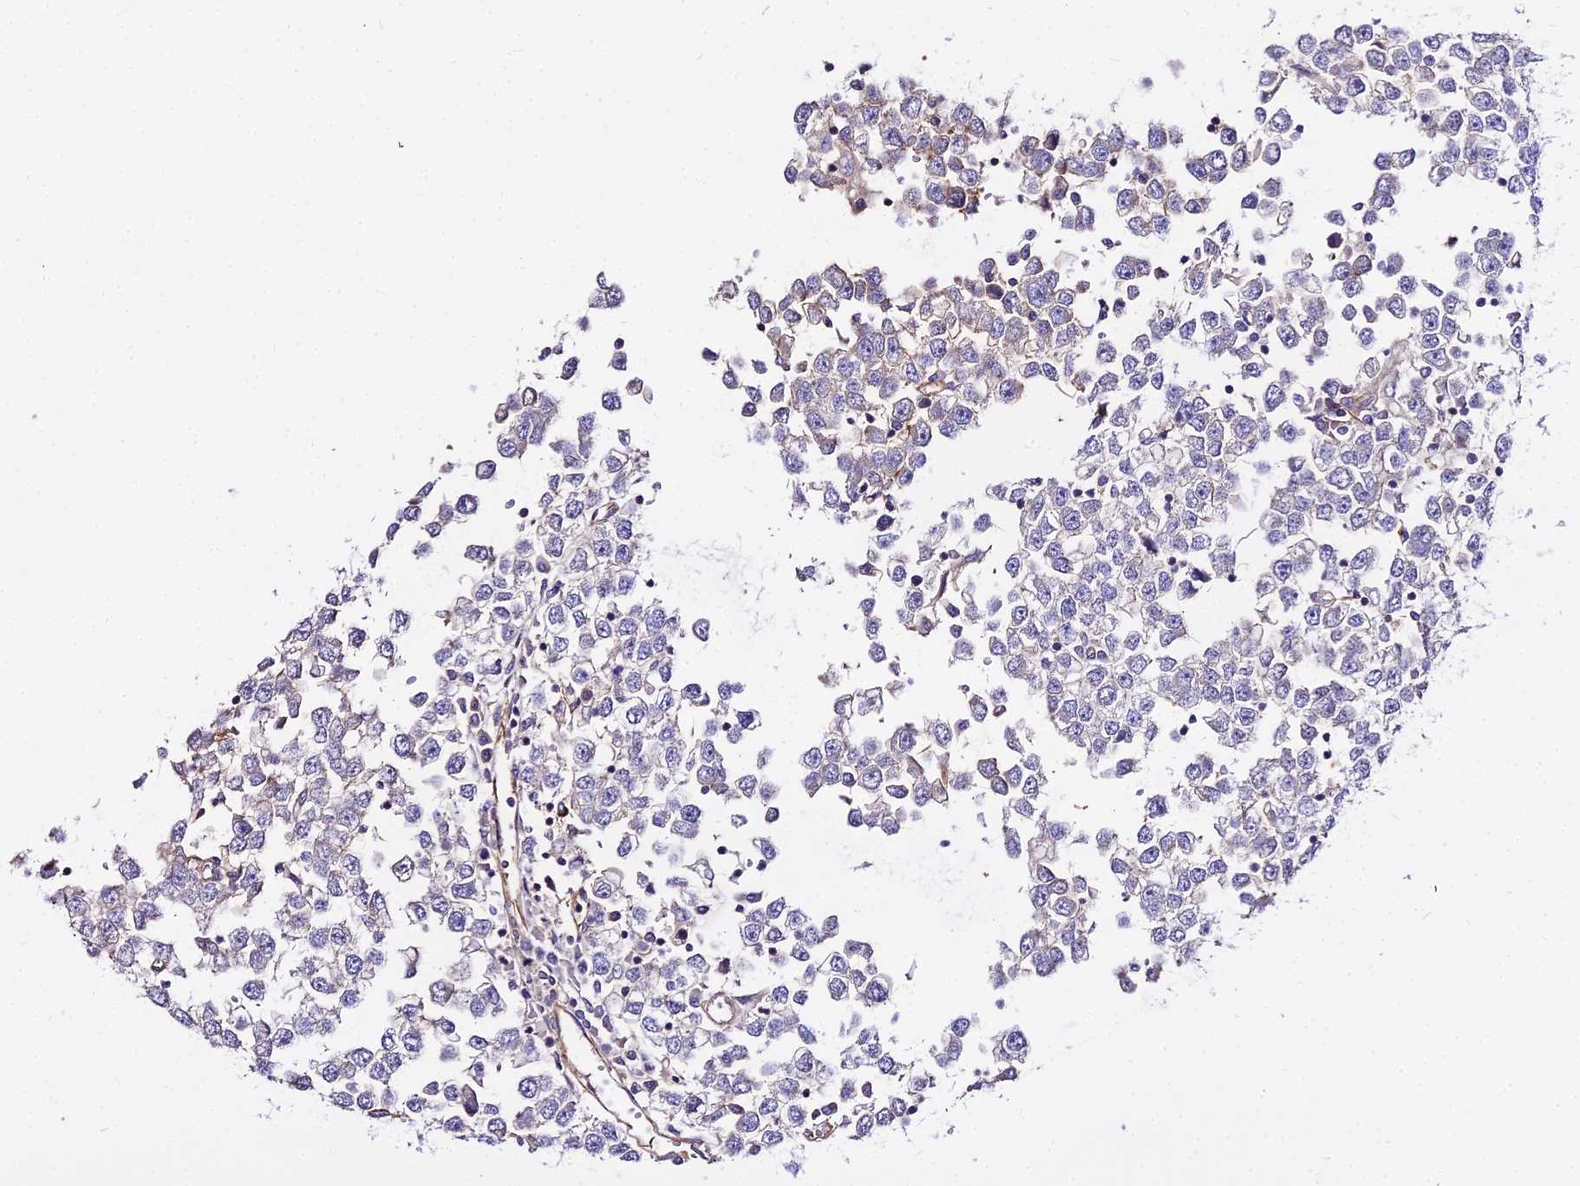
{"staining": {"intensity": "negative", "quantity": "none", "location": "none"}, "tissue": "testis cancer", "cell_type": "Tumor cells", "image_type": "cancer", "snomed": [{"axis": "morphology", "description": "Seminoma, NOS"}, {"axis": "topography", "description": "Testis"}], "caption": "Immunohistochemical staining of testis cancer shows no significant expression in tumor cells. The staining is performed using DAB brown chromogen with nuclei counter-stained in using hematoxylin.", "gene": "GLYAT", "patient": {"sex": "male", "age": 65}}